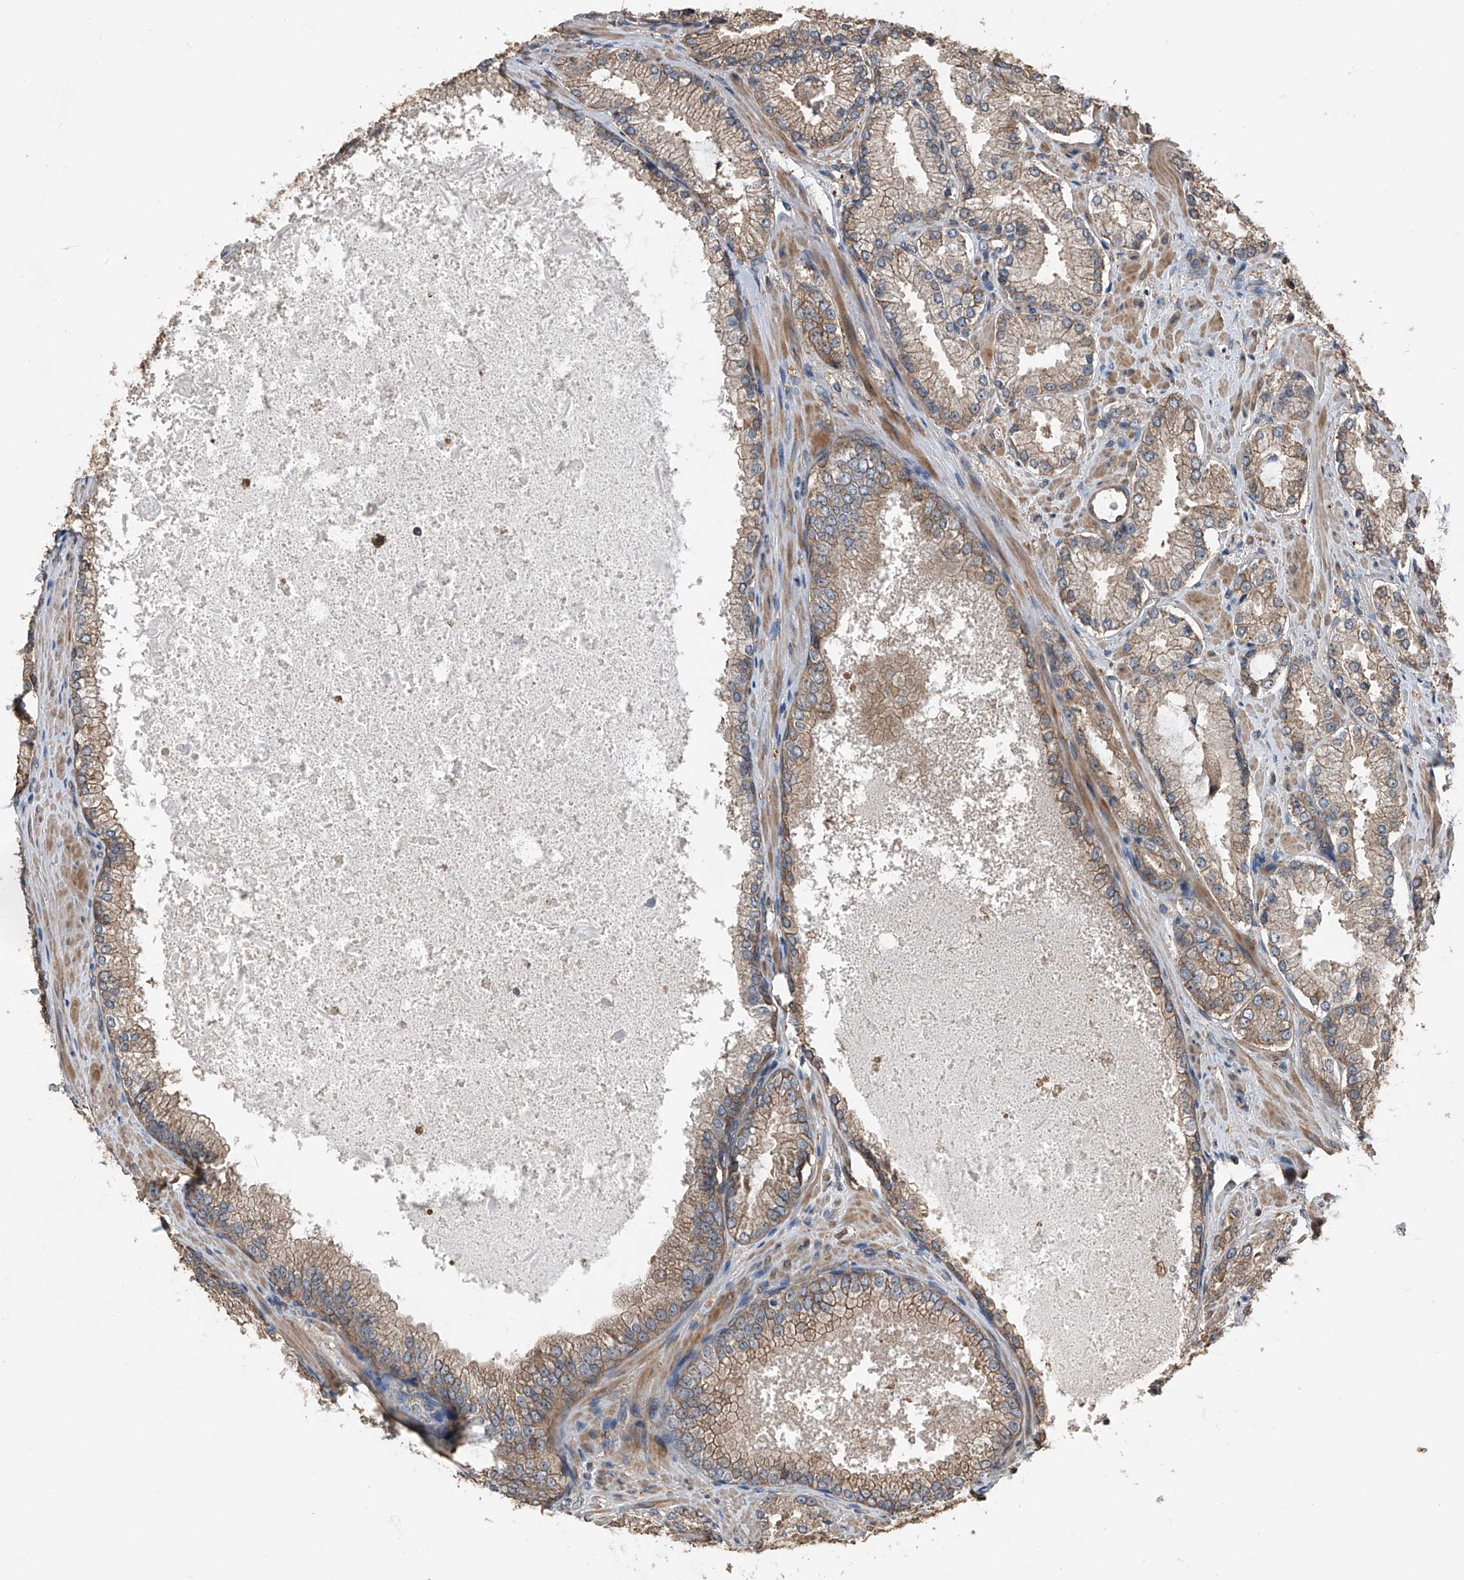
{"staining": {"intensity": "strong", "quantity": "25%-75%", "location": "cytoplasmic/membranous"}, "tissue": "prostate cancer", "cell_type": "Tumor cells", "image_type": "cancer", "snomed": [{"axis": "morphology", "description": "Adenocarcinoma, High grade"}, {"axis": "topography", "description": "Prostate"}], "caption": "A histopathology image of prostate cancer stained for a protein displays strong cytoplasmic/membranous brown staining in tumor cells. (IHC, brightfield microscopy, high magnification).", "gene": "KCNJ2", "patient": {"sex": "male", "age": 73}}